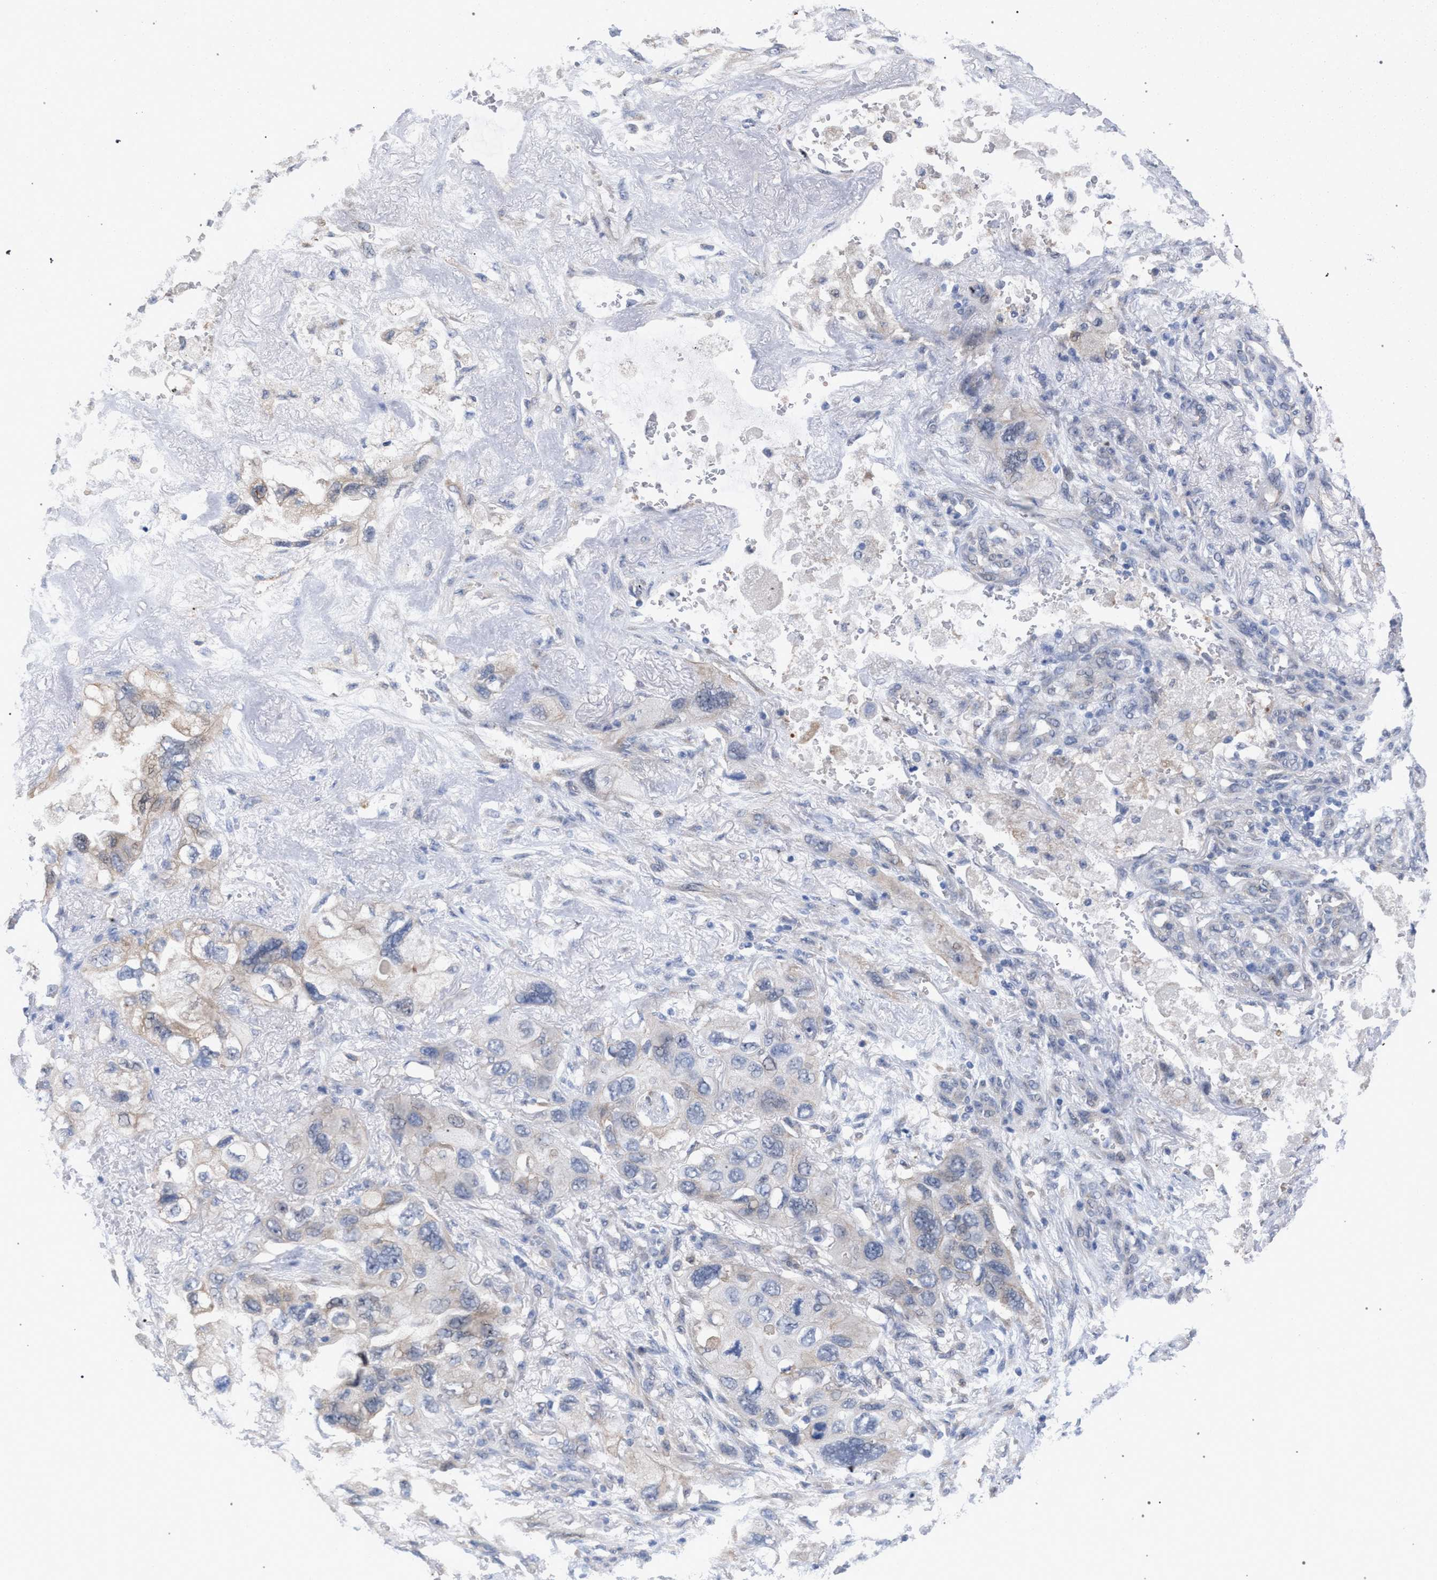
{"staining": {"intensity": "weak", "quantity": "25%-75%", "location": "cytoplasmic/membranous"}, "tissue": "lung cancer", "cell_type": "Tumor cells", "image_type": "cancer", "snomed": [{"axis": "morphology", "description": "Squamous cell carcinoma, NOS"}, {"axis": "topography", "description": "Lung"}], "caption": "Lung cancer (squamous cell carcinoma) stained with immunohistochemistry (IHC) shows weak cytoplasmic/membranous staining in approximately 25%-75% of tumor cells.", "gene": "FHOD3", "patient": {"sex": "female", "age": 73}}